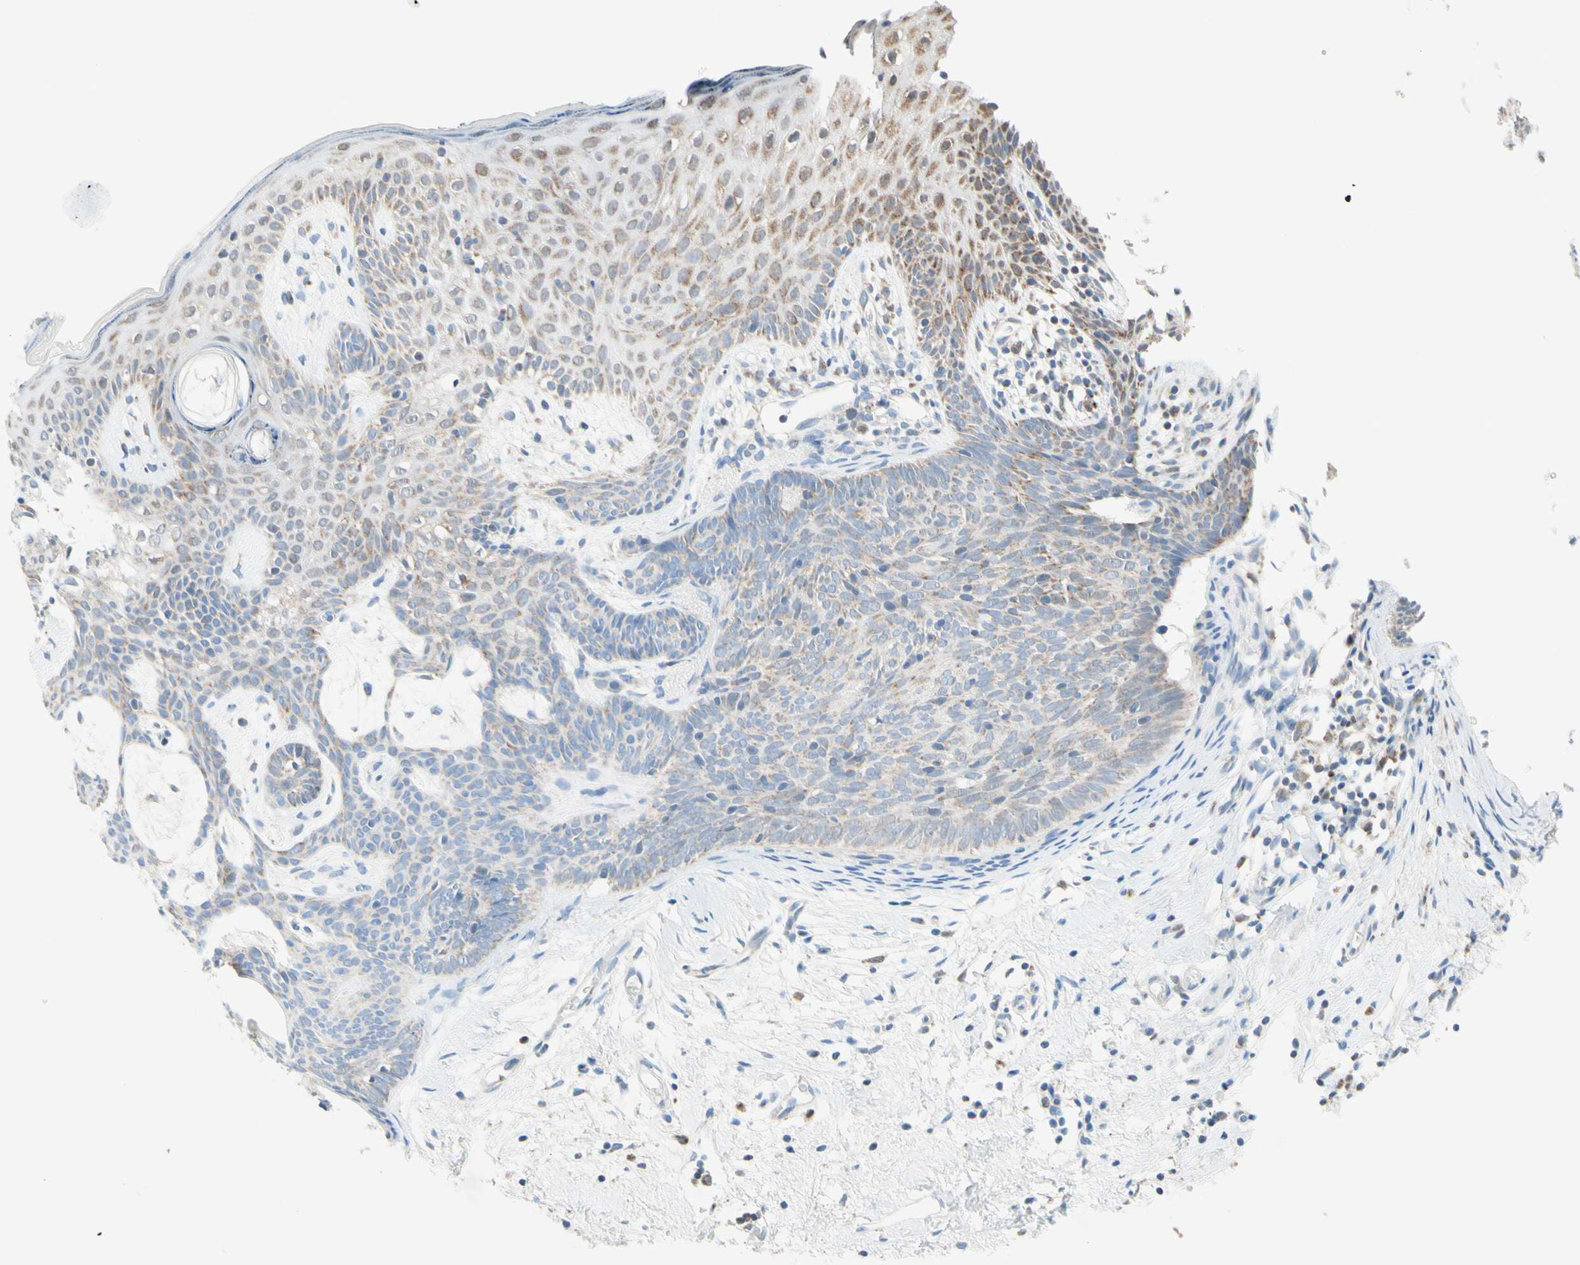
{"staining": {"intensity": "weak", "quantity": "25%-75%", "location": "cytoplasmic/membranous"}, "tissue": "skin cancer", "cell_type": "Tumor cells", "image_type": "cancer", "snomed": [{"axis": "morphology", "description": "Developmental malformation"}, {"axis": "morphology", "description": "Basal cell carcinoma"}, {"axis": "topography", "description": "Skin"}], "caption": "Human skin cancer stained for a protein (brown) displays weak cytoplasmic/membranous positive positivity in about 25%-75% of tumor cells.", "gene": "MFF", "patient": {"sex": "female", "age": 62}}